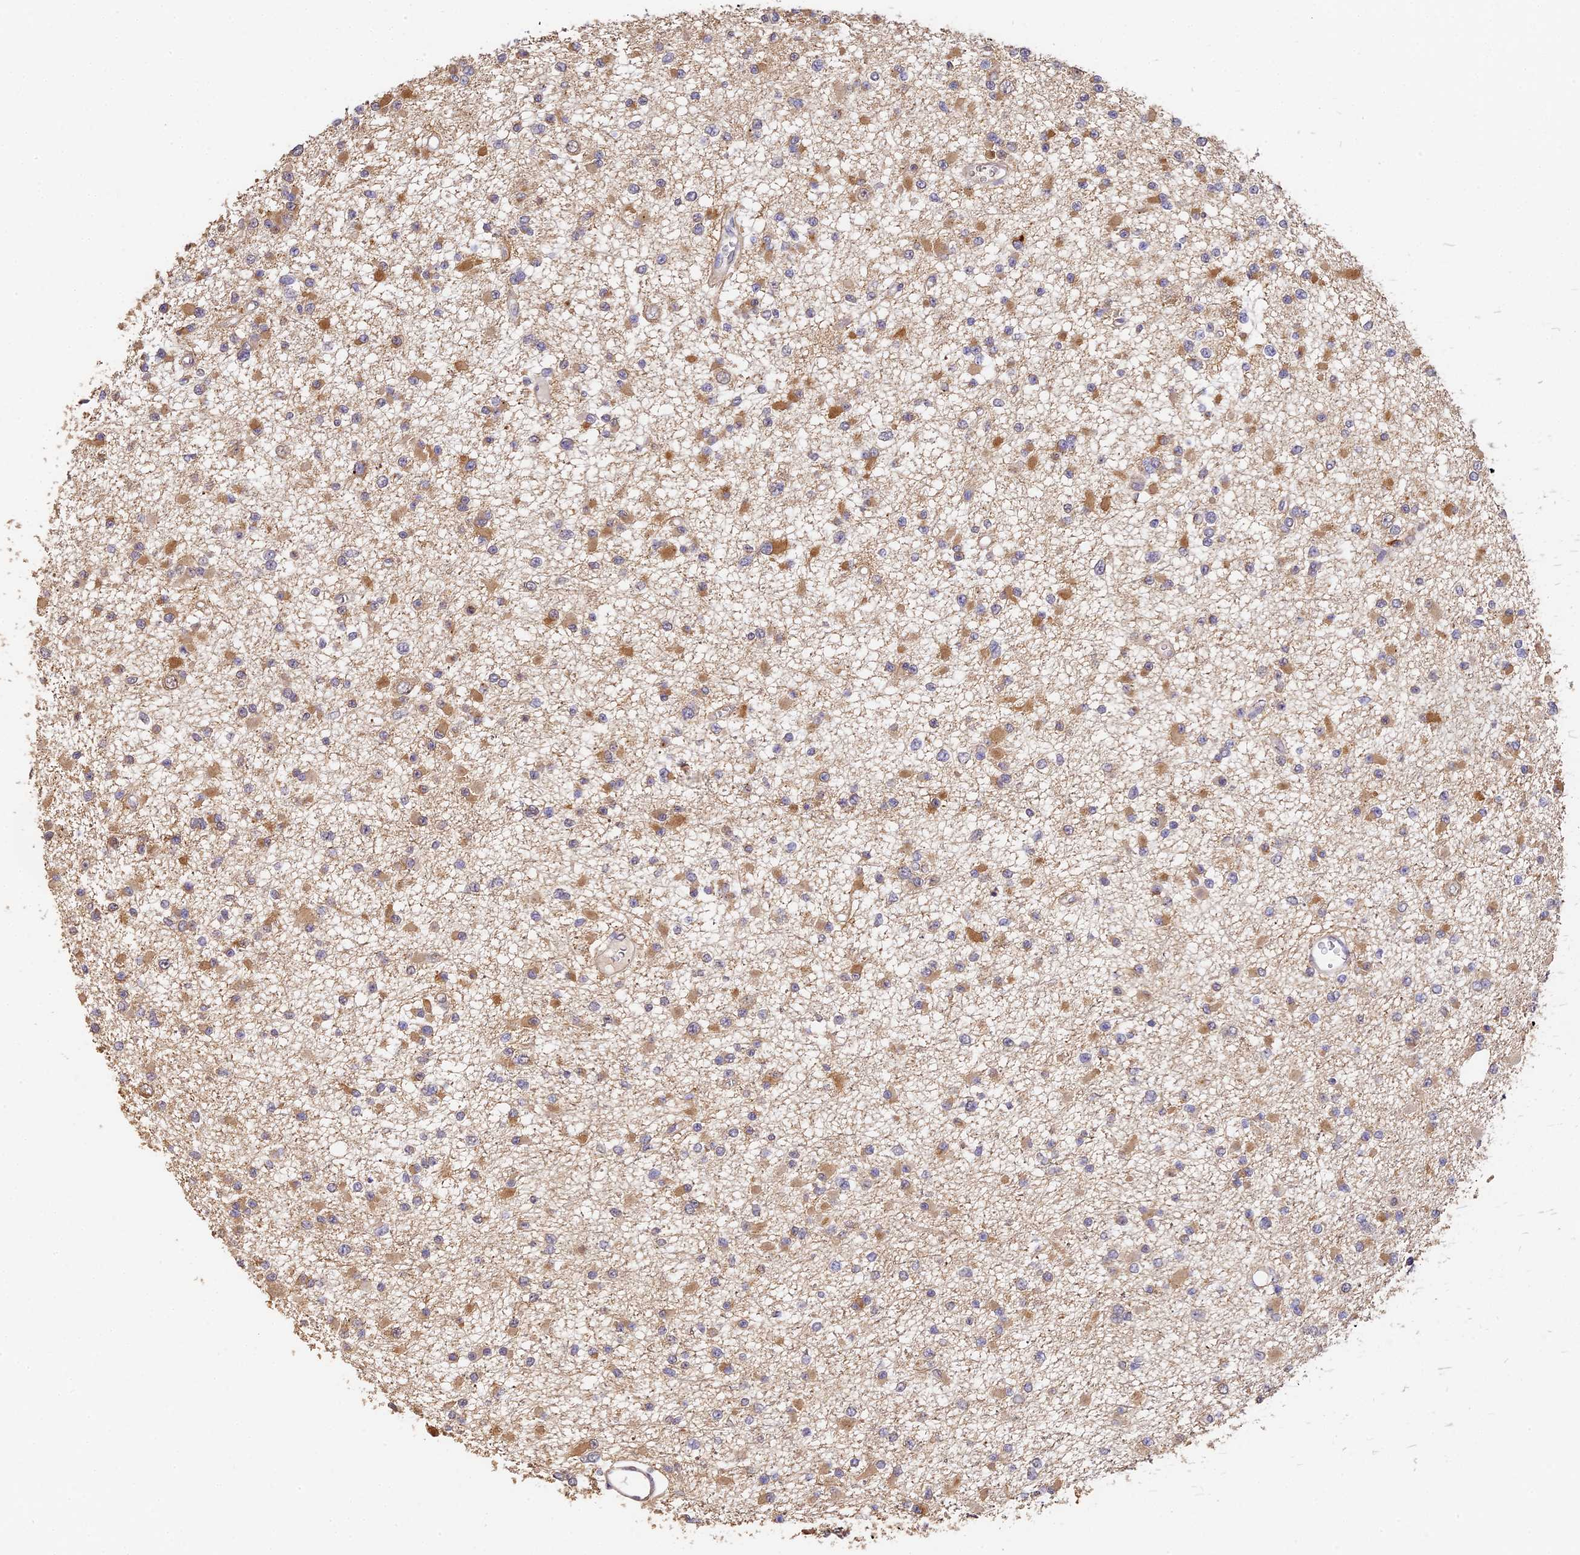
{"staining": {"intensity": "moderate", "quantity": "25%-75%", "location": "cytoplasmic/membranous"}, "tissue": "glioma", "cell_type": "Tumor cells", "image_type": "cancer", "snomed": [{"axis": "morphology", "description": "Glioma, malignant, Low grade"}, {"axis": "topography", "description": "Brain"}], "caption": "Protein expression by immunohistochemistry (IHC) demonstrates moderate cytoplasmic/membranous positivity in about 25%-75% of tumor cells in glioma. (Brightfield microscopy of DAB IHC at high magnification).", "gene": "SLC11A1", "patient": {"sex": "female", "age": 22}}